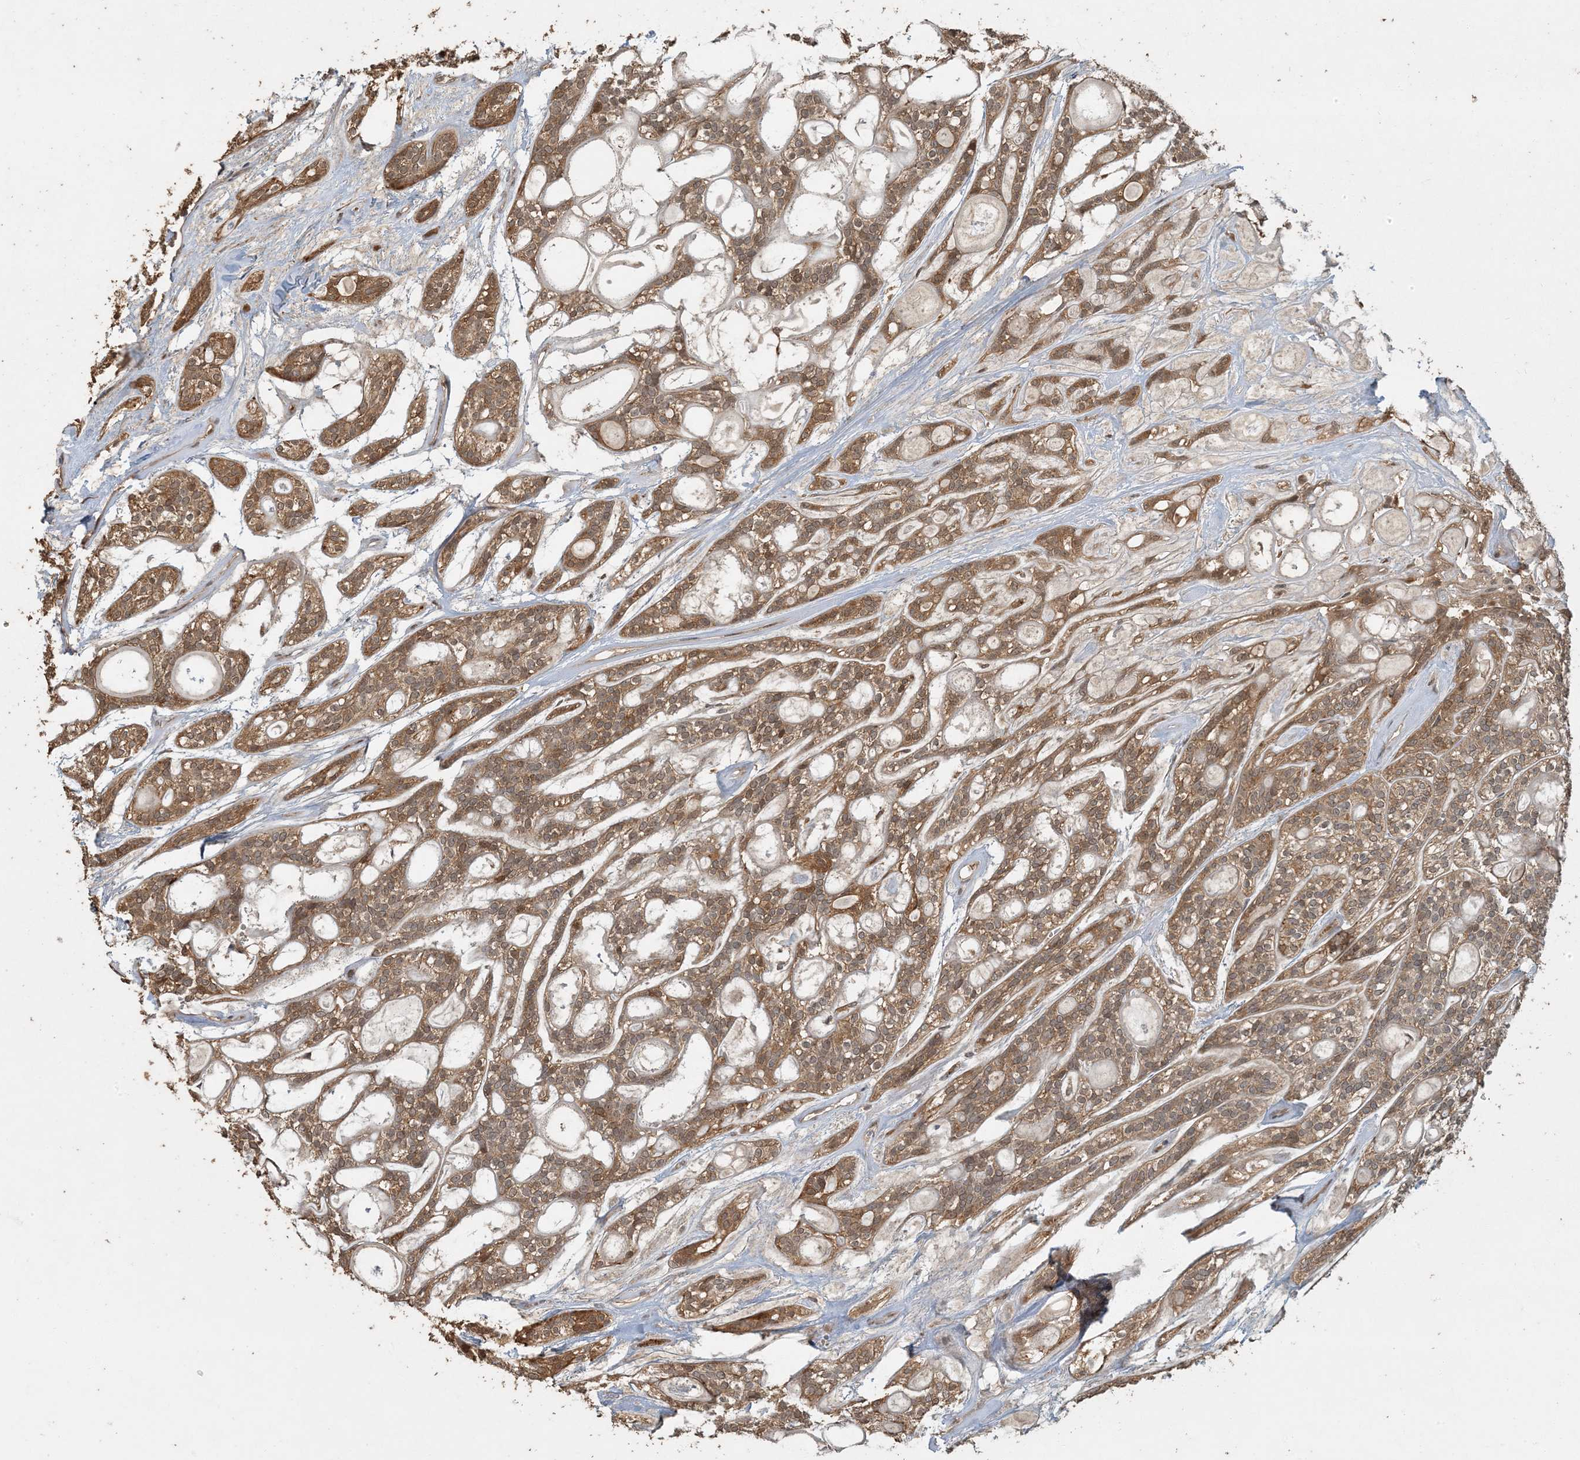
{"staining": {"intensity": "moderate", "quantity": ">75%", "location": "cytoplasmic/membranous"}, "tissue": "head and neck cancer", "cell_type": "Tumor cells", "image_type": "cancer", "snomed": [{"axis": "morphology", "description": "Adenocarcinoma, NOS"}, {"axis": "topography", "description": "Head-Neck"}], "caption": "A high-resolution image shows immunohistochemistry staining of head and neck cancer (adenocarcinoma), which shows moderate cytoplasmic/membranous positivity in about >75% of tumor cells.", "gene": "AK9", "patient": {"sex": "male", "age": 66}}